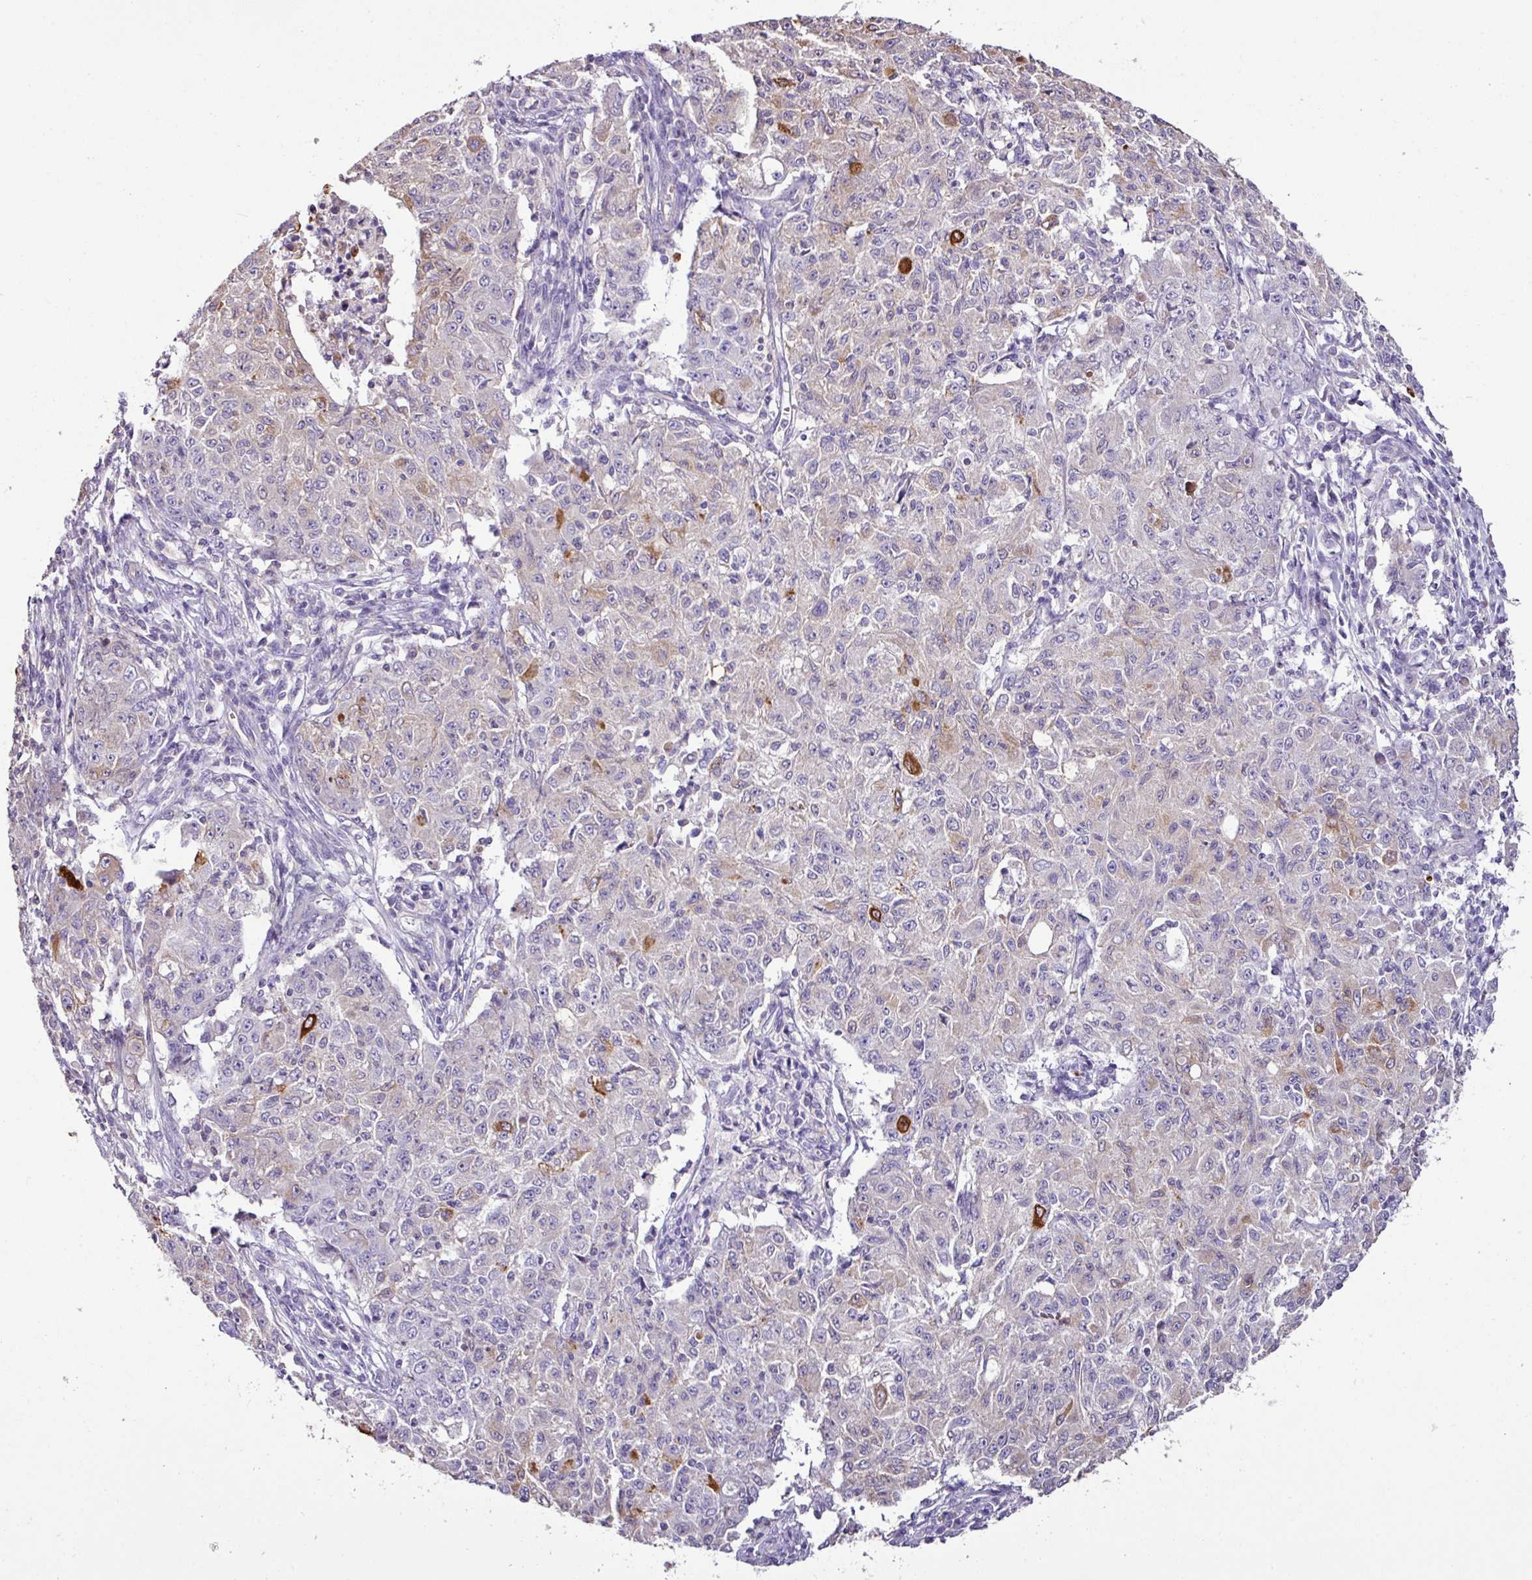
{"staining": {"intensity": "strong", "quantity": "<25%", "location": "cytoplasmic/membranous"}, "tissue": "ovarian cancer", "cell_type": "Tumor cells", "image_type": "cancer", "snomed": [{"axis": "morphology", "description": "Carcinoma, endometroid"}, {"axis": "topography", "description": "Ovary"}], "caption": "A micrograph of human ovarian endometroid carcinoma stained for a protein shows strong cytoplasmic/membranous brown staining in tumor cells.", "gene": "AGR3", "patient": {"sex": "female", "age": 42}}